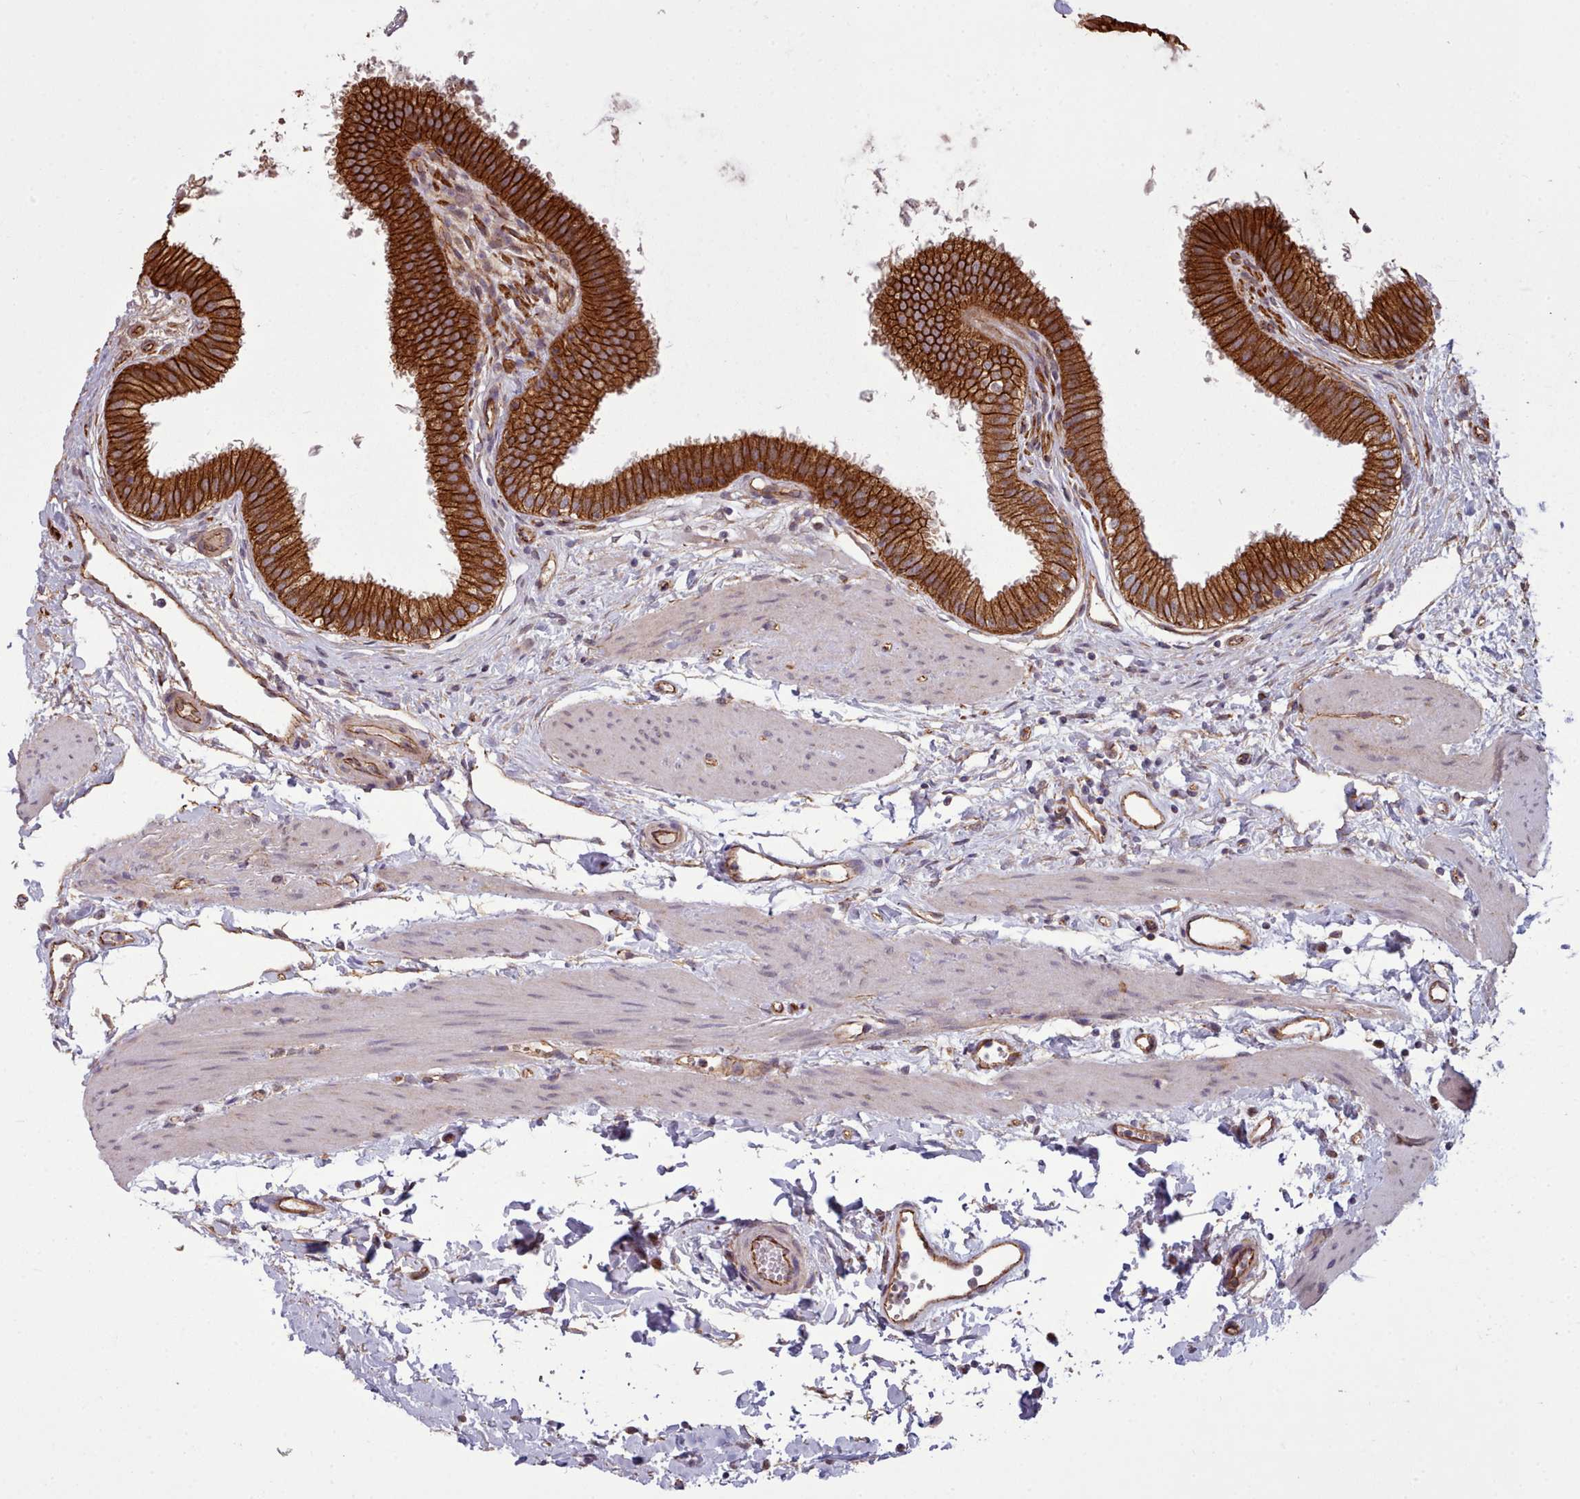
{"staining": {"intensity": "strong", "quantity": ">75%", "location": "cytoplasmic/membranous"}, "tissue": "gallbladder", "cell_type": "Glandular cells", "image_type": "normal", "snomed": [{"axis": "morphology", "description": "Normal tissue, NOS"}, {"axis": "topography", "description": "Gallbladder"}], "caption": "Glandular cells show strong cytoplasmic/membranous positivity in about >75% of cells in benign gallbladder.", "gene": "MRPL46", "patient": {"sex": "female", "age": 54}}